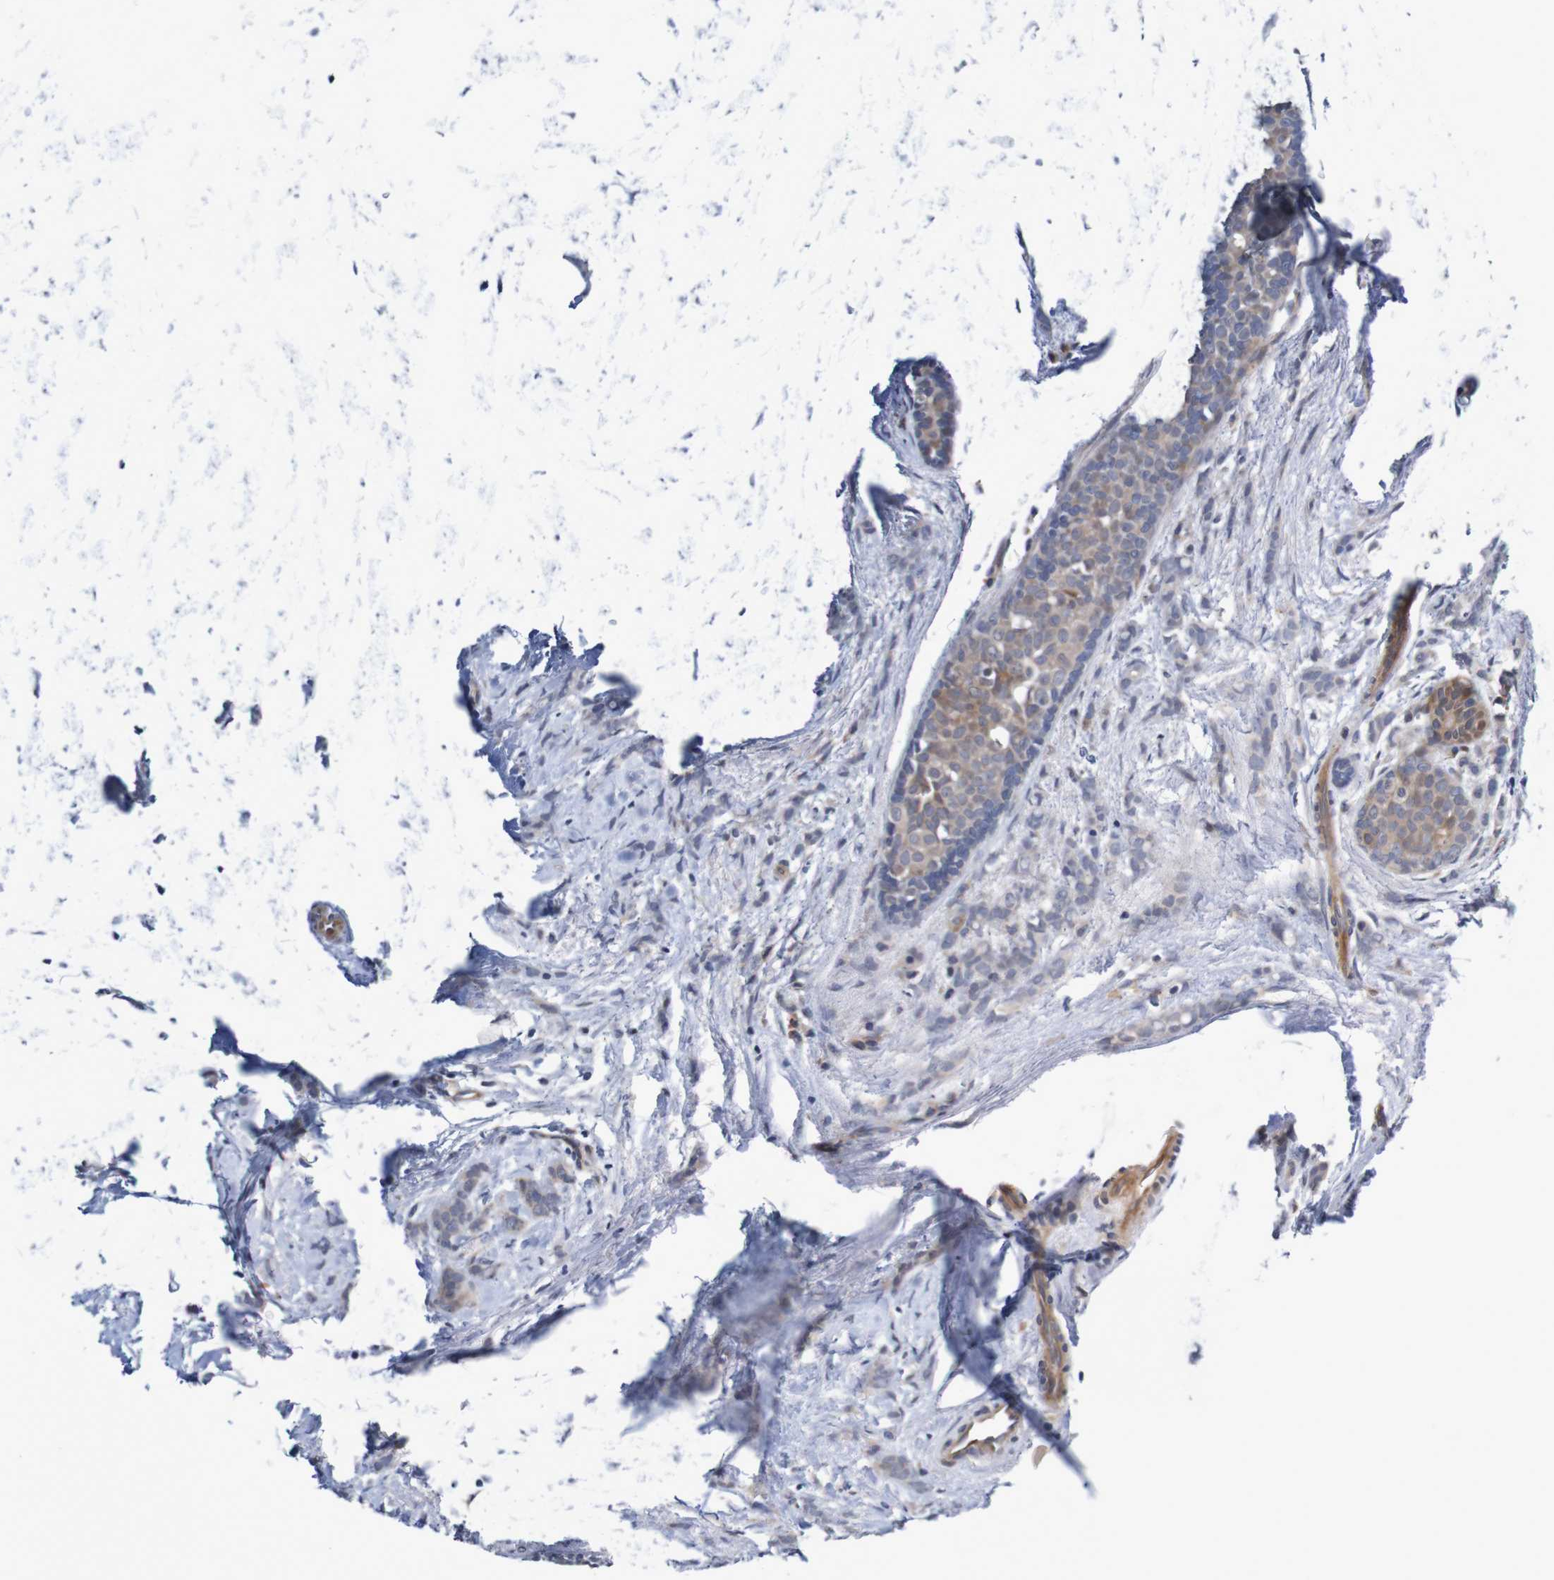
{"staining": {"intensity": "weak", "quantity": "<25%", "location": "cytoplasmic/membranous"}, "tissue": "breast cancer", "cell_type": "Tumor cells", "image_type": "cancer", "snomed": [{"axis": "morphology", "description": "Lobular carcinoma, in situ"}, {"axis": "morphology", "description": "Lobular carcinoma"}, {"axis": "topography", "description": "Breast"}], "caption": "Breast cancer was stained to show a protein in brown. There is no significant staining in tumor cells.", "gene": "CPED1", "patient": {"sex": "female", "age": 41}}